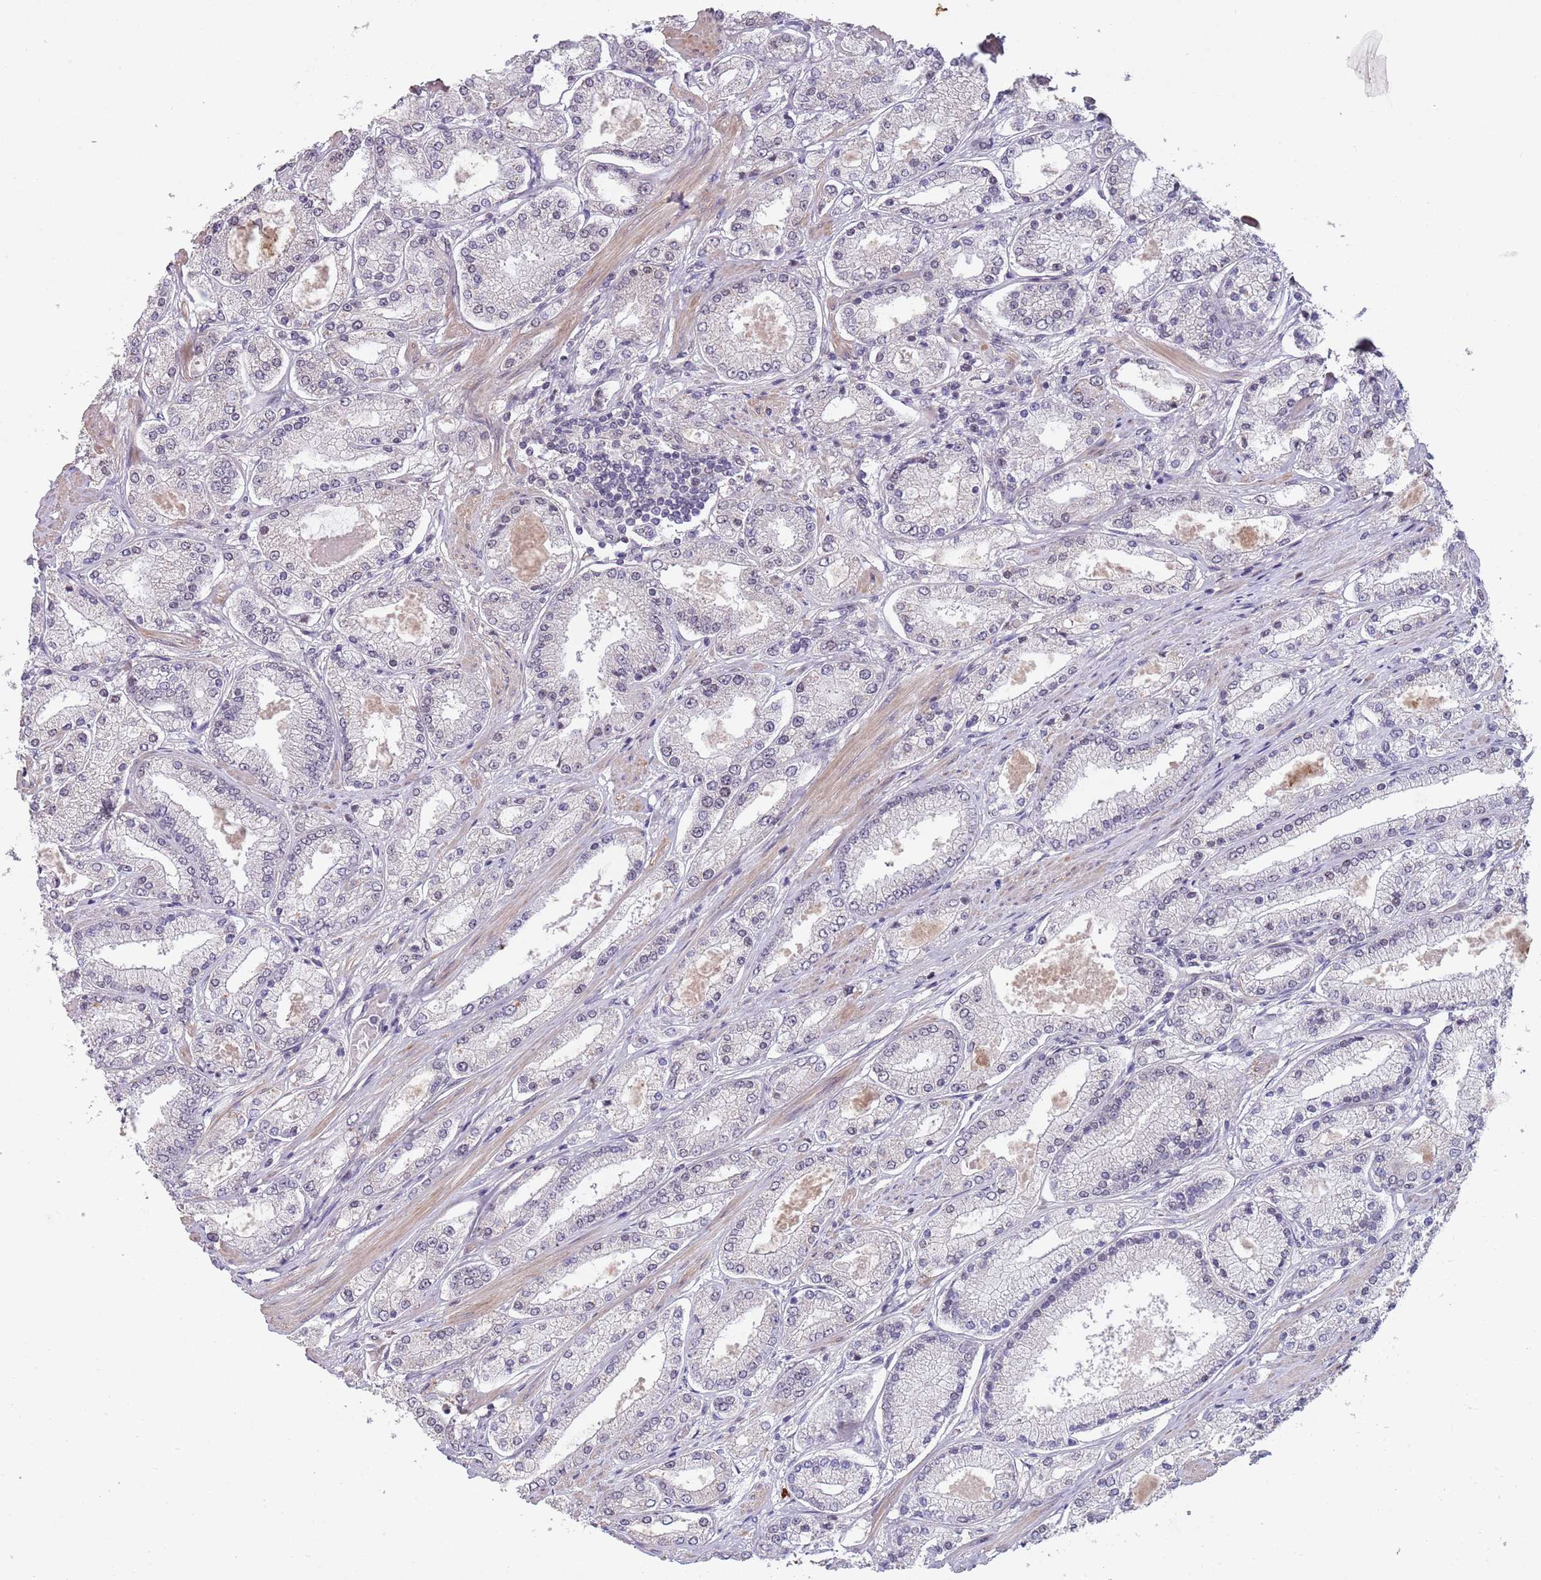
{"staining": {"intensity": "negative", "quantity": "none", "location": "none"}, "tissue": "prostate cancer", "cell_type": "Tumor cells", "image_type": "cancer", "snomed": [{"axis": "morphology", "description": "Adenocarcinoma, High grade"}, {"axis": "topography", "description": "Prostate"}], "caption": "There is no significant staining in tumor cells of prostate cancer (high-grade adenocarcinoma).", "gene": "CIZ1", "patient": {"sex": "male", "age": 69}}